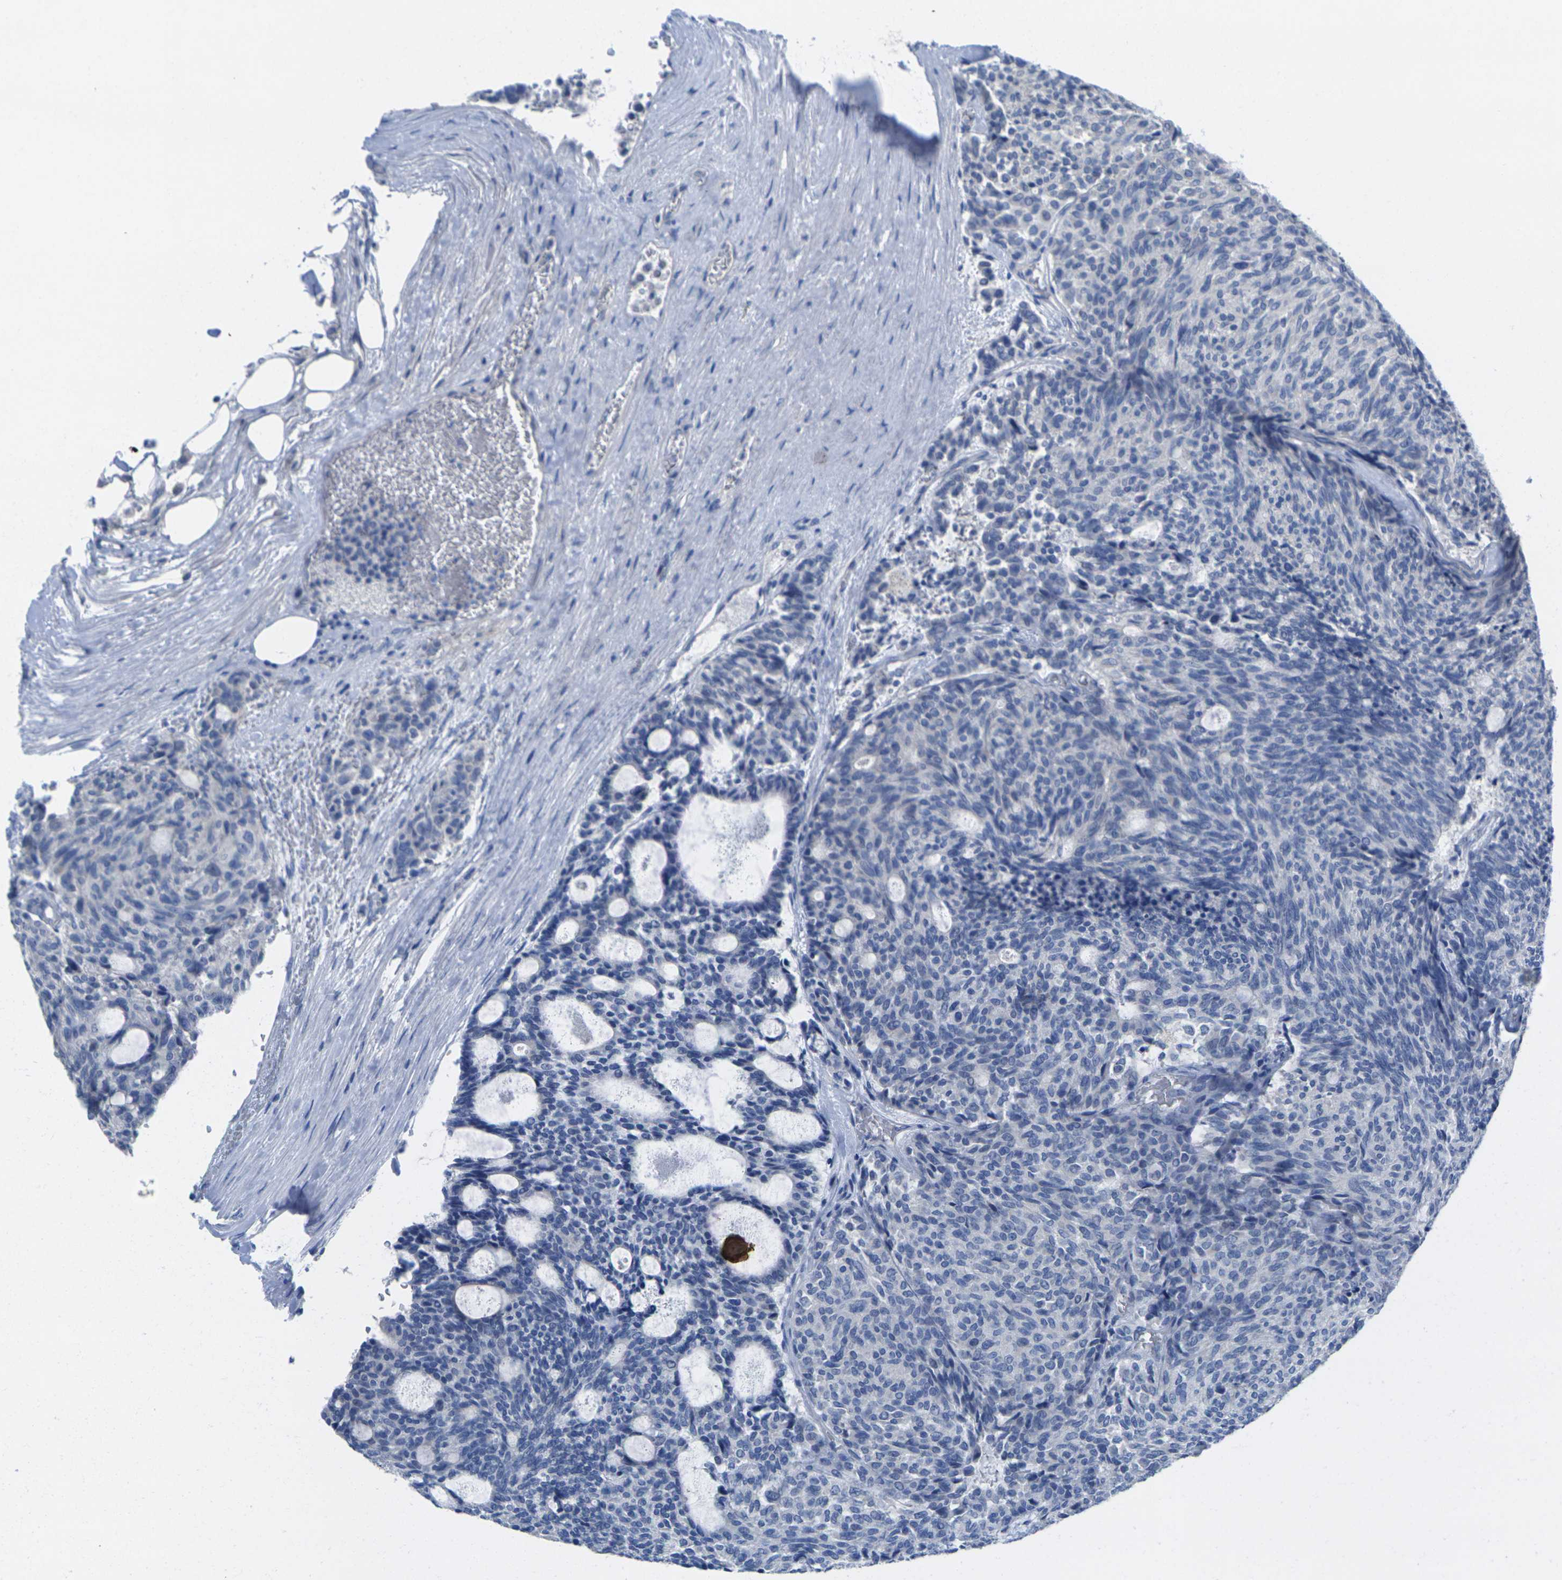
{"staining": {"intensity": "negative", "quantity": "none", "location": "none"}, "tissue": "carcinoid", "cell_type": "Tumor cells", "image_type": "cancer", "snomed": [{"axis": "morphology", "description": "Carcinoid, malignant, NOS"}, {"axis": "topography", "description": "Pancreas"}], "caption": "Immunohistochemistry (IHC) image of neoplastic tissue: carcinoid stained with DAB demonstrates no significant protein expression in tumor cells.", "gene": "TNNI3", "patient": {"sex": "female", "age": 54}}